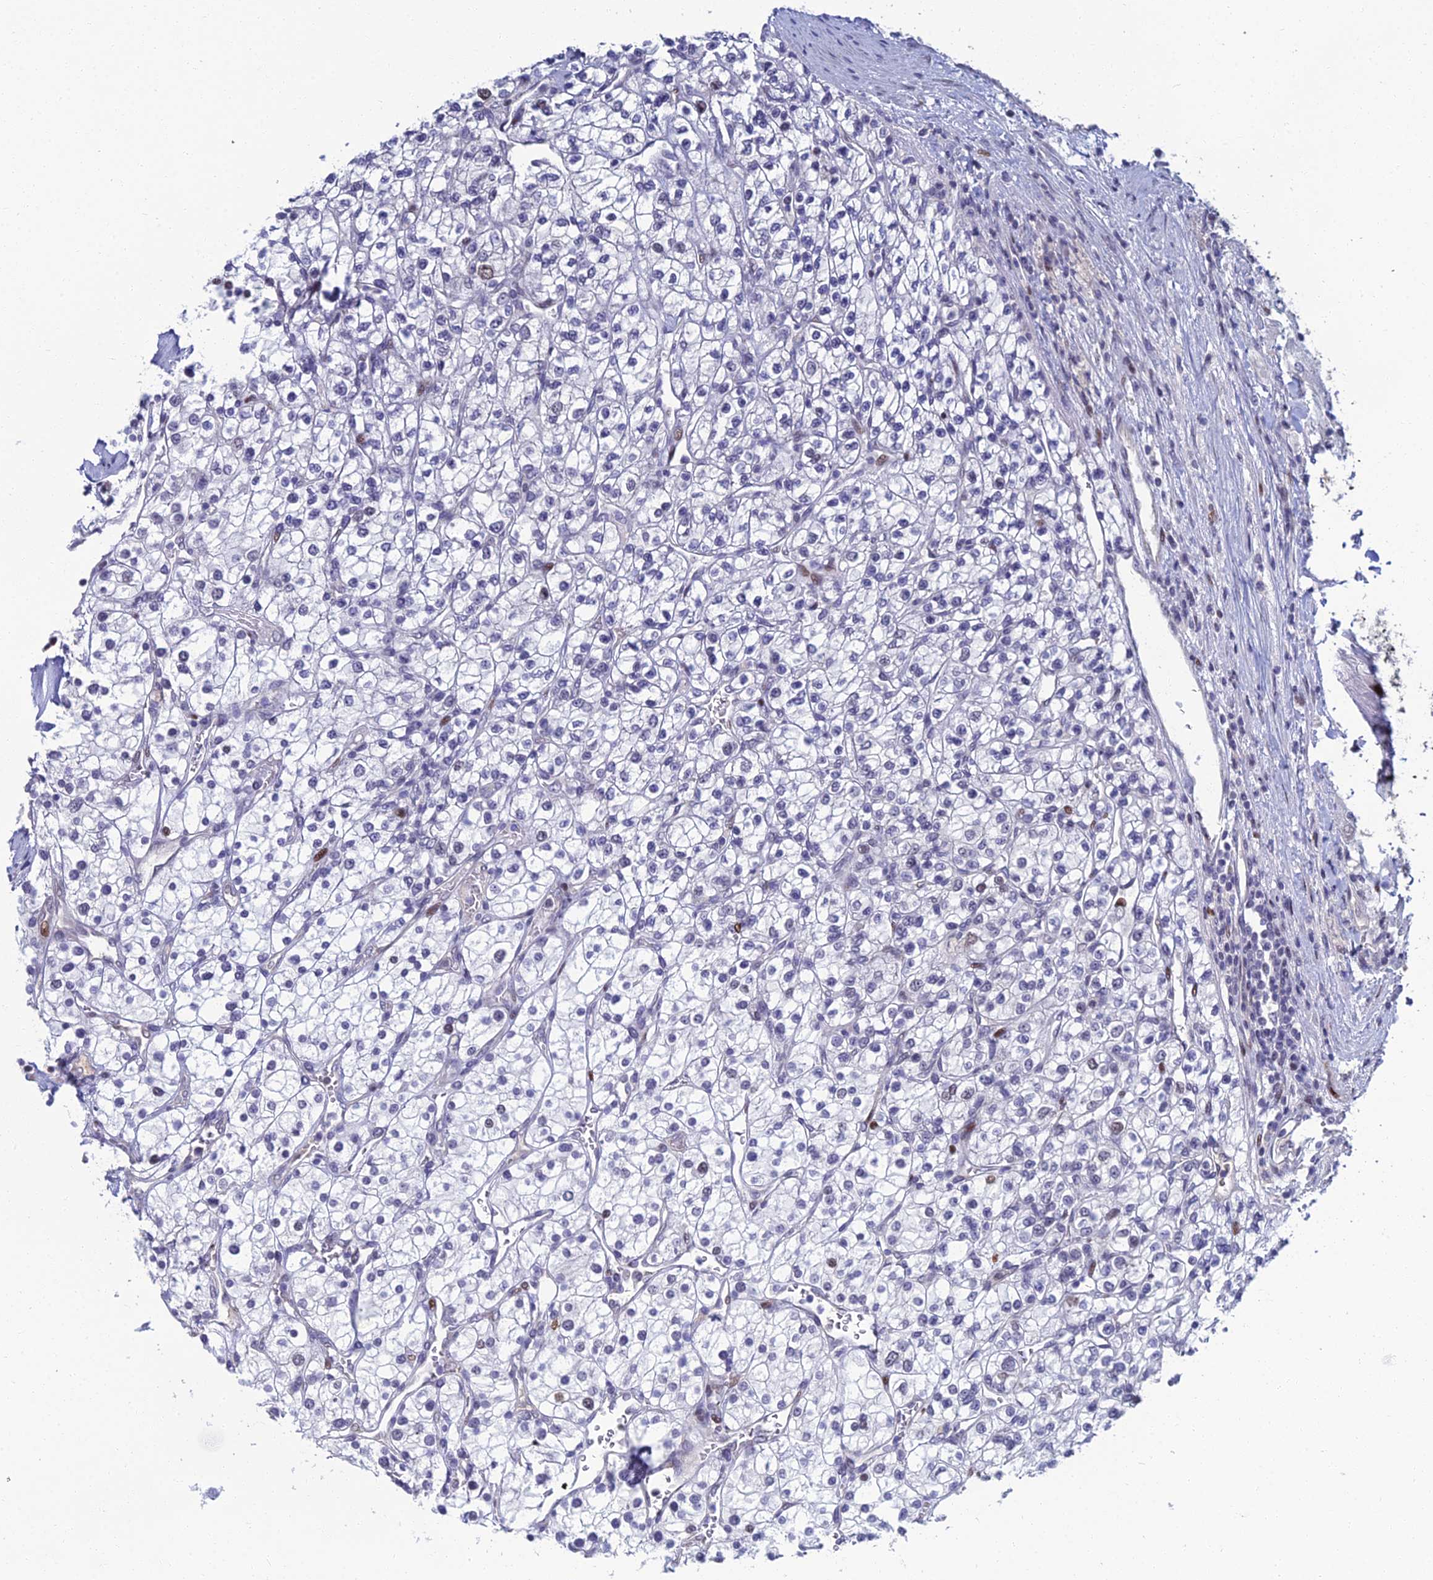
{"staining": {"intensity": "negative", "quantity": "none", "location": "none"}, "tissue": "renal cancer", "cell_type": "Tumor cells", "image_type": "cancer", "snomed": [{"axis": "morphology", "description": "Adenocarcinoma, NOS"}, {"axis": "topography", "description": "Kidney"}], "caption": "Tumor cells show no significant staining in renal cancer. (Immunohistochemistry (ihc), brightfield microscopy, high magnification).", "gene": "TAF9B", "patient": {"sex": "male", "age": 80}}